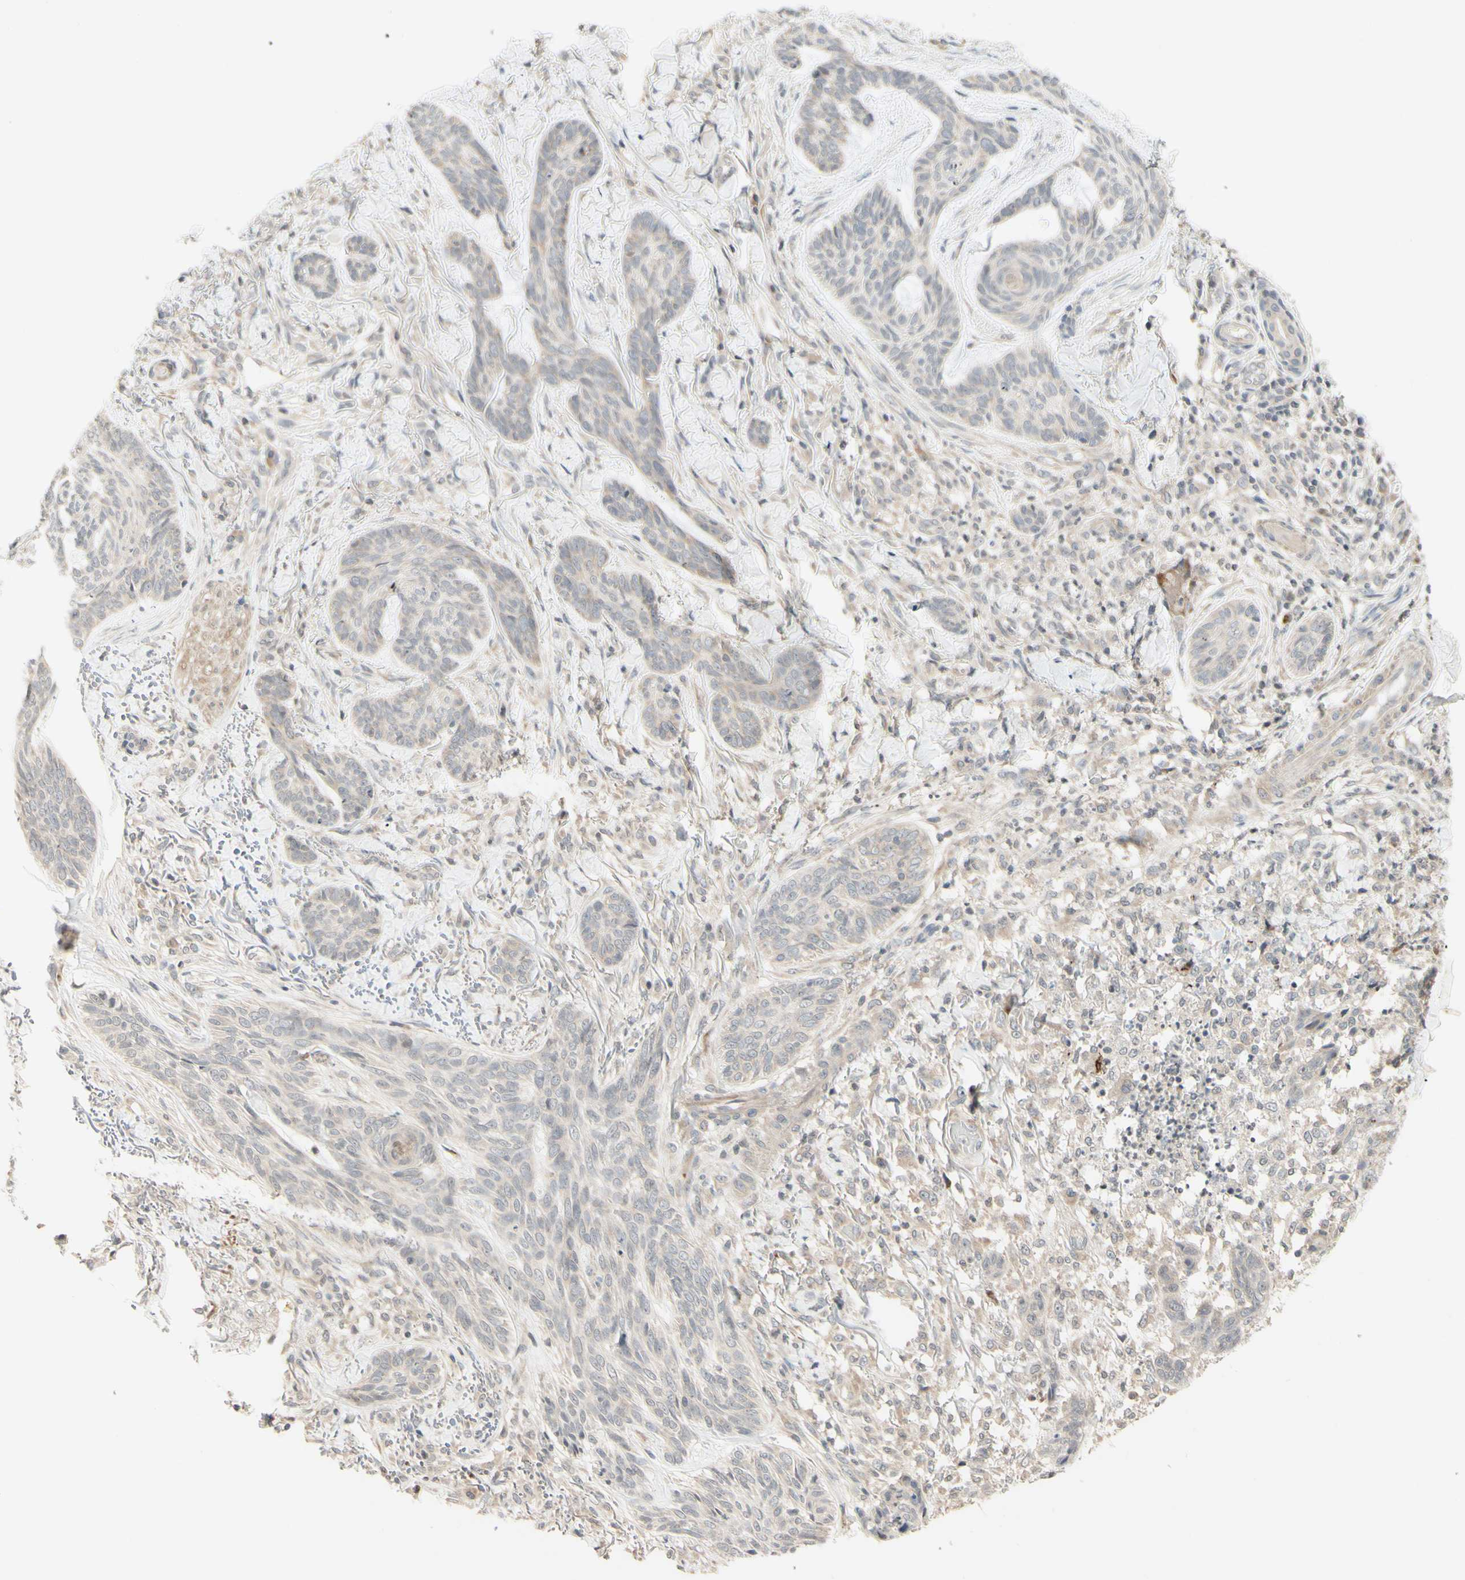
{"staining": {"intensity": "weak", "quantity": ">75%", "location": "cytoplasmic/membranous"}, "tissue": "skin cancer", "cell_type": "Tumor cells", "image_type": "cancer", "snomed": [{"axis": "morphology", "description": "Basal cell carcinoma"}, {"axis": "topography", "description": "Skin"}], "caption": "Immunohistochemical staining of human skin basal cell carcinoma exhibits low levels of weak cytoplasmic/membranous protein staining in about >75% of tumor cells. (brown staining indicates protein expression, while blue staining denotes nuclei).", "gene": "ZW10", "patient": {"sex": "male", "age": 43}}